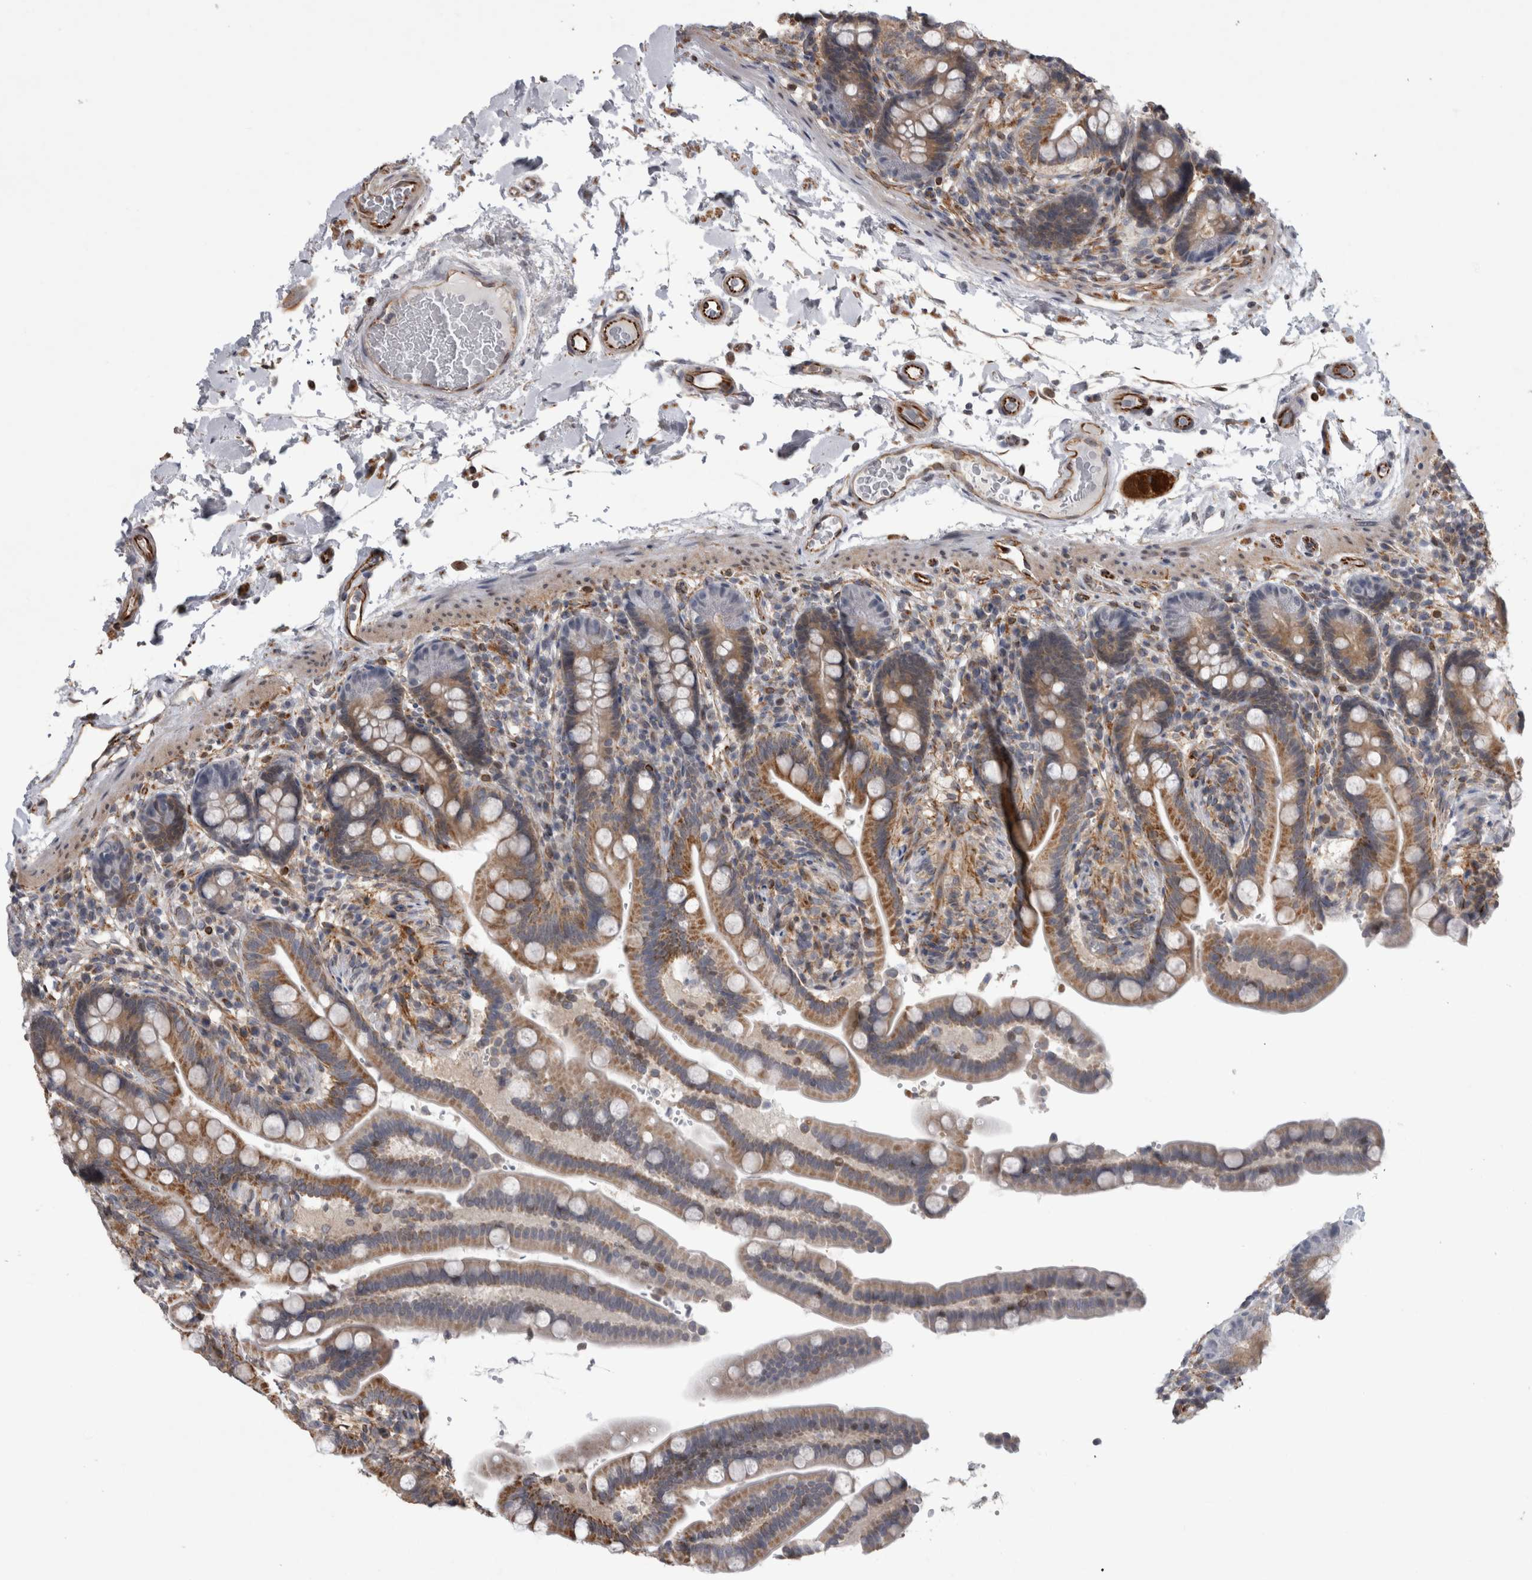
{"staining": {"intensity": "weak", "quantity": ">75%", "location": "cytoplasmic/membranous"}, "tissue": "colon", "cell_type": "Endothelial cells", "image_type": "normal", "snomed": [{"axis": "morphology", "description": "Normal tissue, NOS"}, {"axis": "topography", "description": "Smooth muscle"}, {"axis": "topography", "description": "Colon"}], "caption": "A brown stain highlights weak cytoplasmic/membranous staining of a protein in endothelial cells of unremarkable colon.", "gene": "ACOT7", "patient": {"sex": "male", "age": 73}}